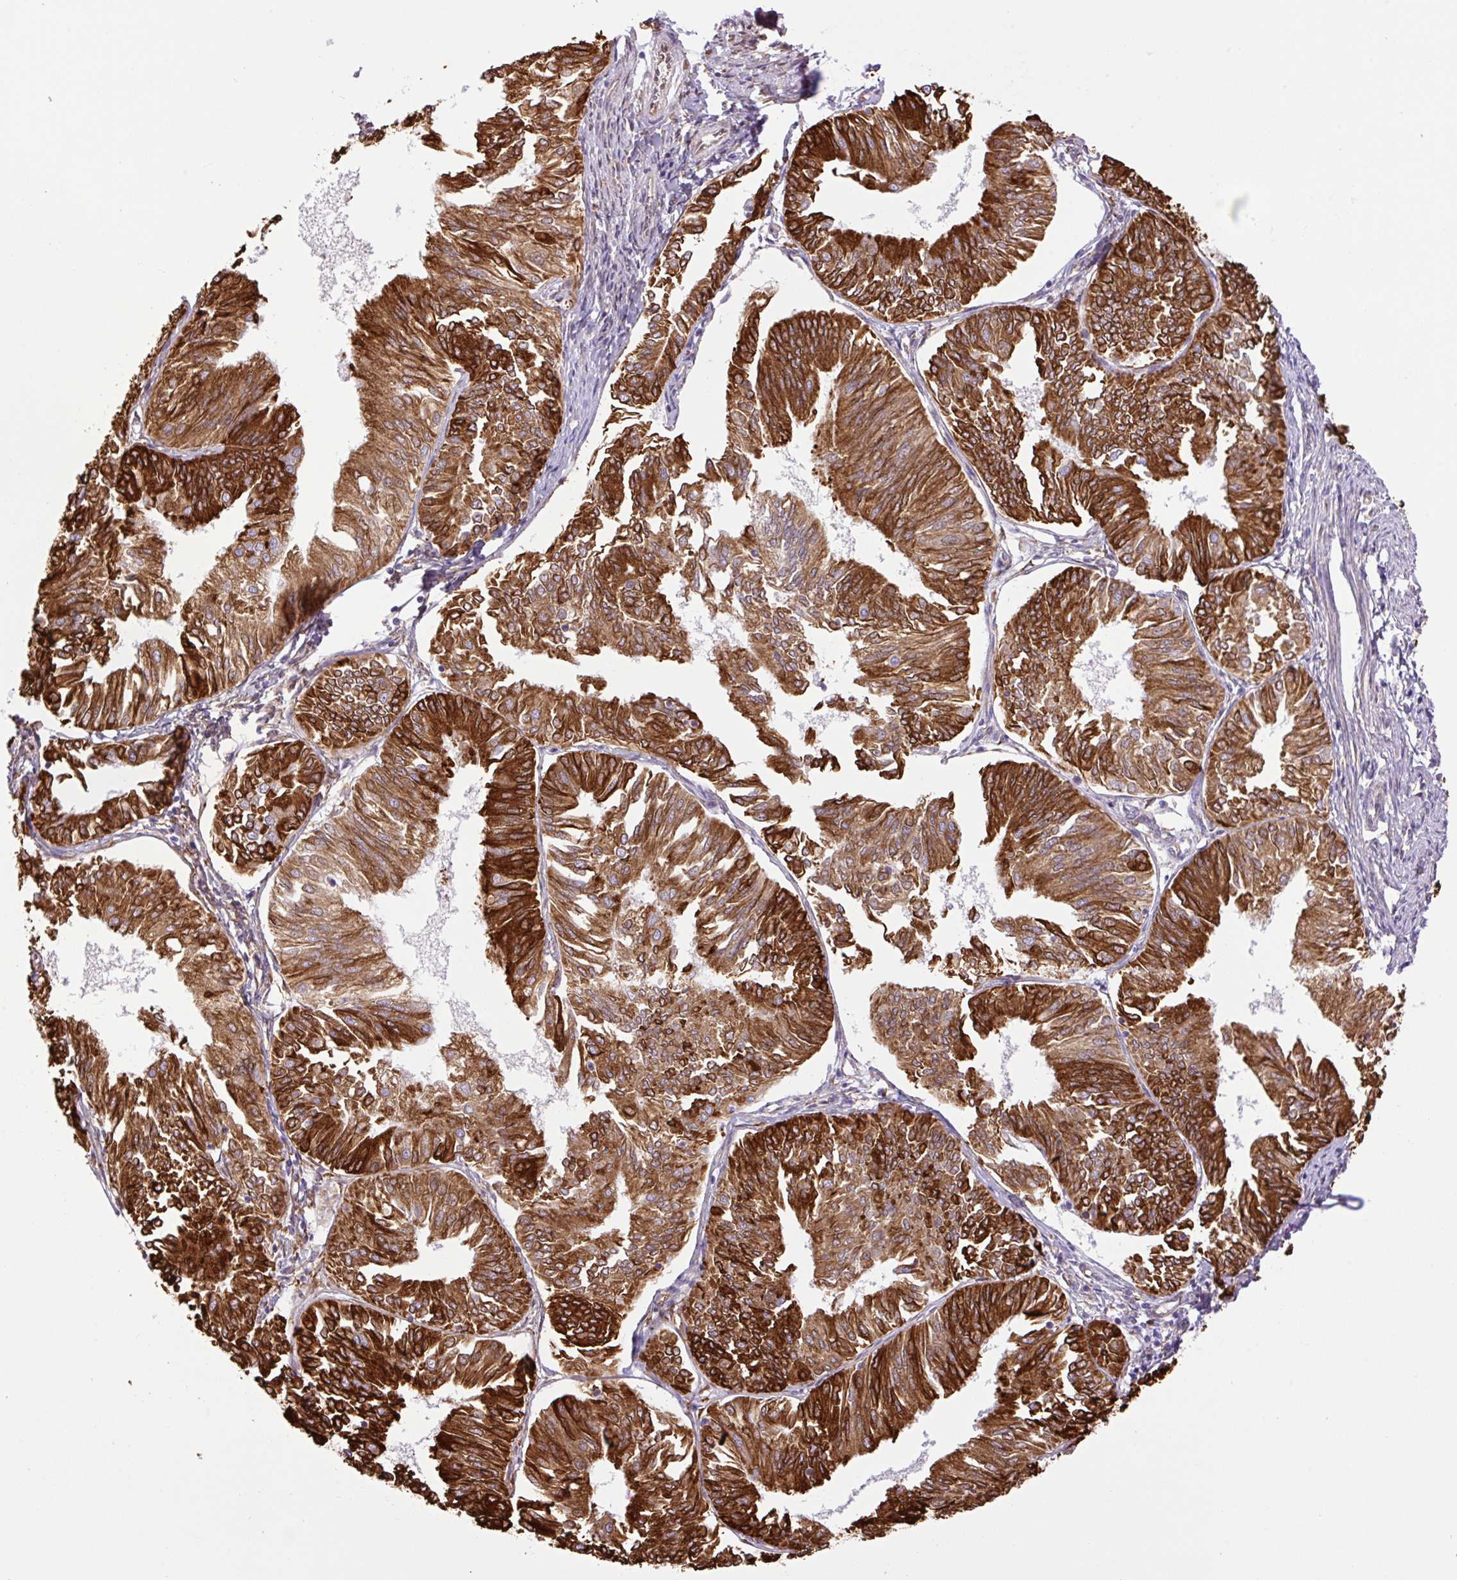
{"staining": {"intensity": "strong", "quantity": ">75%", "location": "cytoplasmic/membranous"}, "tissue": "endometrial cancer", "cell_type": "Tumor cells", "image_type": "cancer", "snomed": [{"axis": "morphology", "description": "Adenocarcinoma, NOS"}, {"axis": "topography", "description": "Endometrium"}], "caption": "IHC staining of adenocarcinoma (endometrial), which demonstrates high levels of strong cytoplasmic/membranous positivity in approximately >75% of tumor cells indicating strong cytoplasmic/membranous protein staining. The staining was performed using DAB (brown) for protein detection and nuclei were counterstained in hematoxylin (blue).", "gene": "RAB30", "patient": {"sex": "female", "age": 58}}